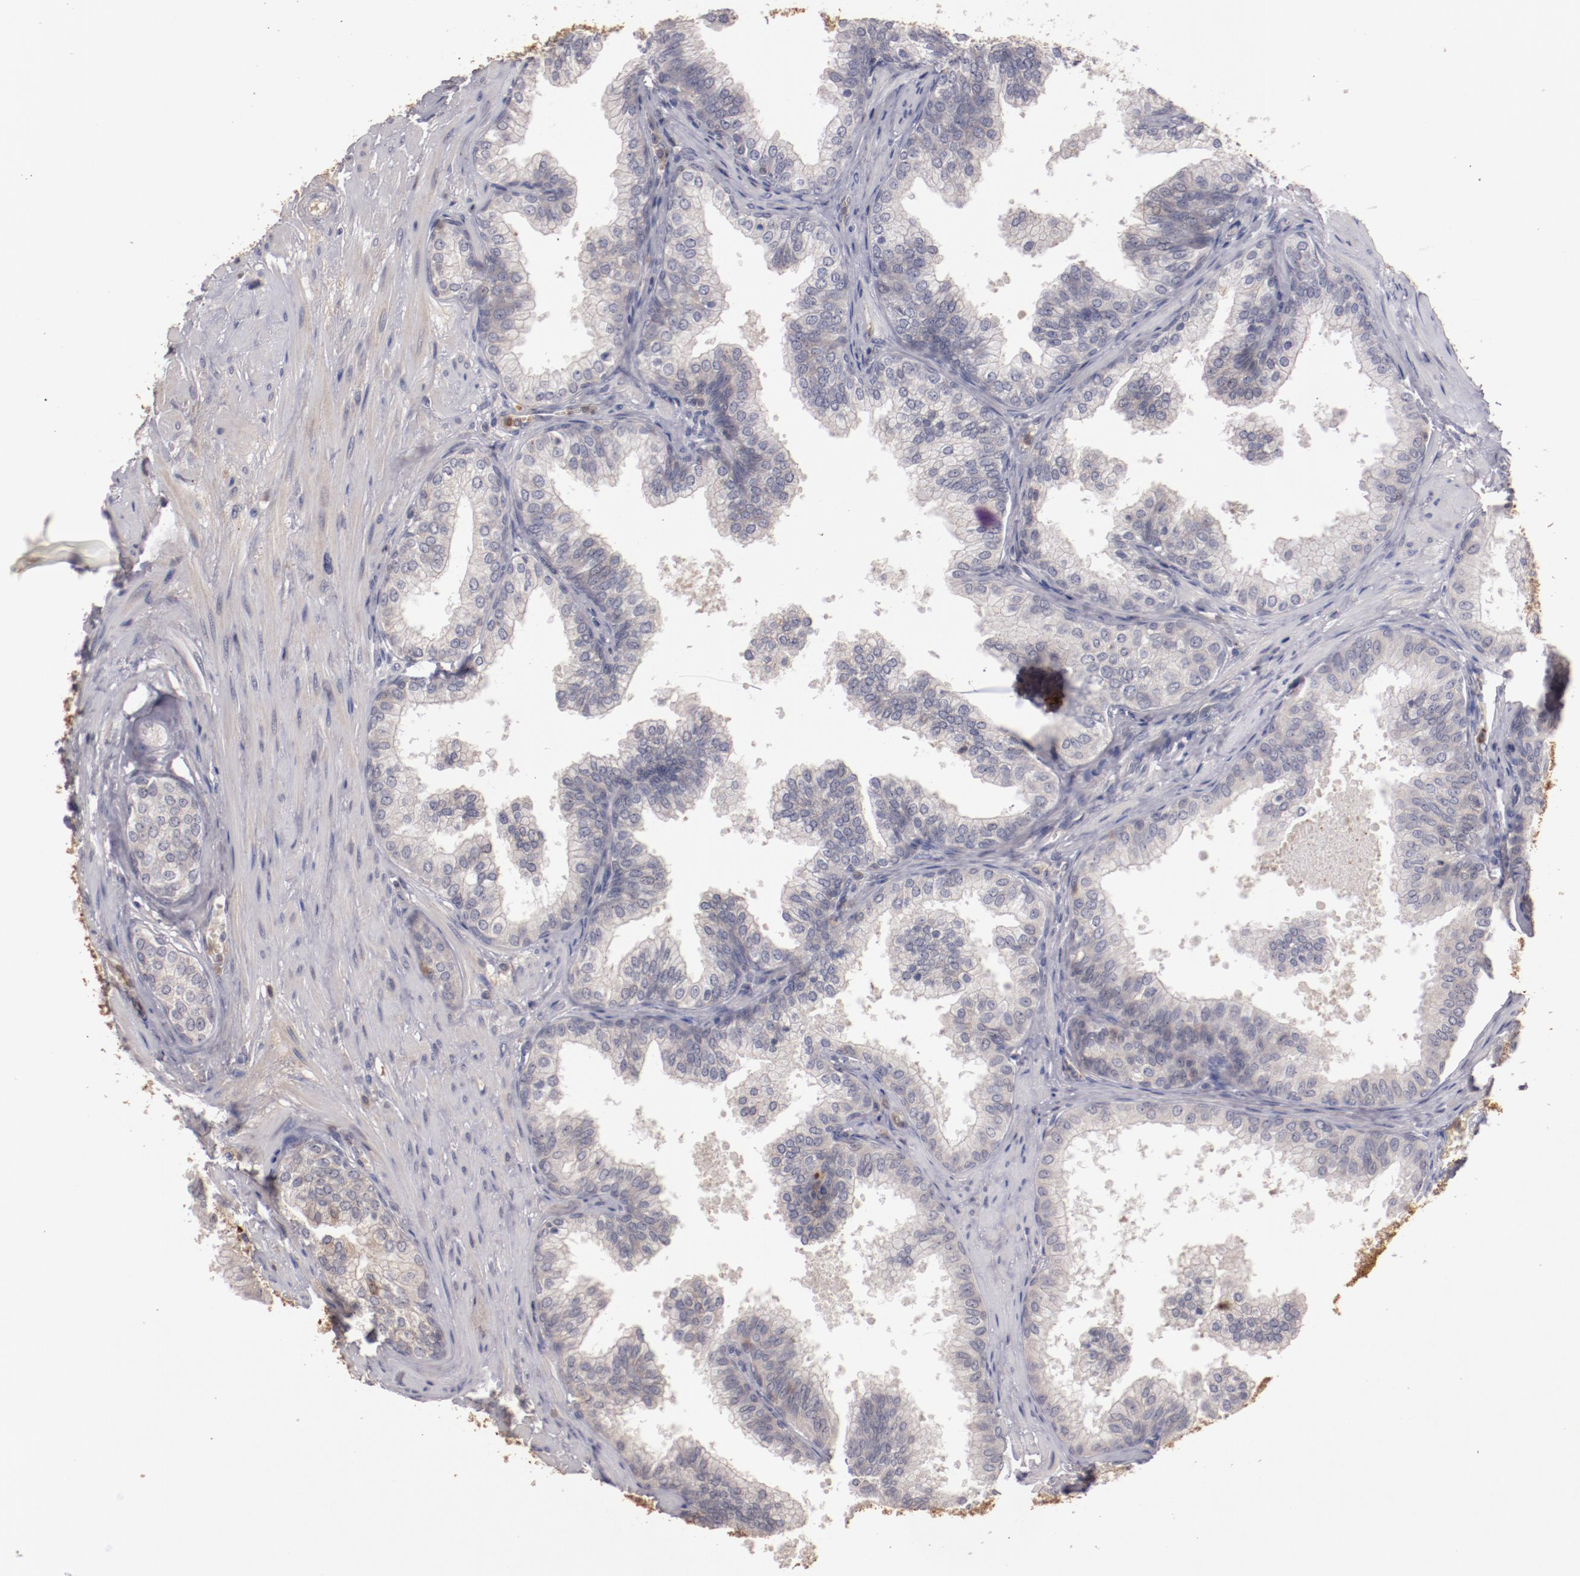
{"staining": {"intensity": "weak", "quantity": "<25%", "location": "cytoplasmic/membranous"}, "tissue": "prostate", "cell_type": "Glandular cells", "image_type": "normal", "snomed": [{"axis": "morphology", "description": "Normal tissue, NOS"}, {"axis": "topography", "description": "Prostate"}], "caption": "Normal prostate was stained to show a protein in brown. There is no significant positivity in glandular cells. (DAB IHC with hematoxylin counter stain).", "gene": "MBL2", "patient": {"sex": "male", "age": 60}}